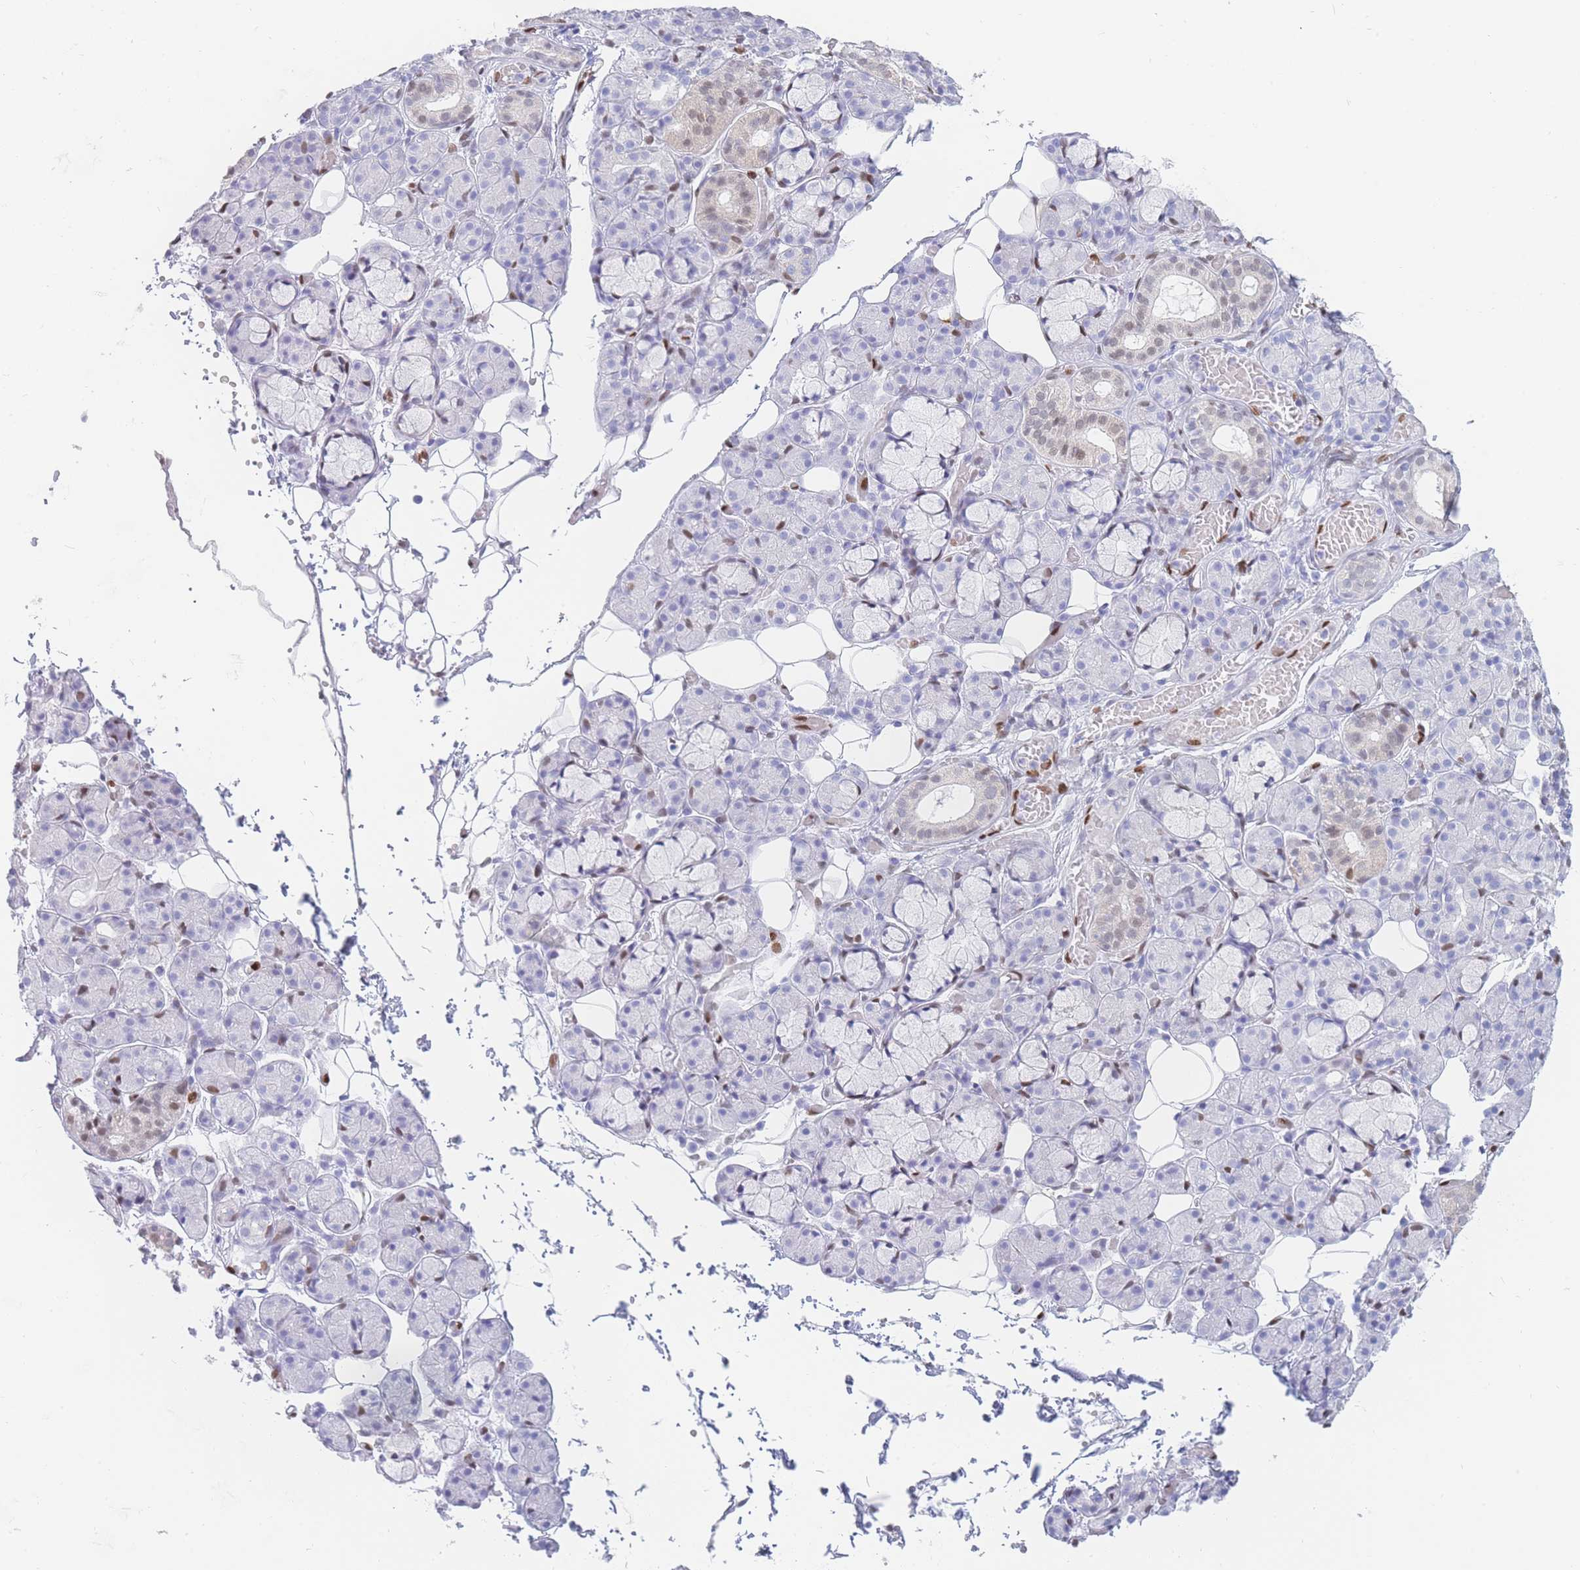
{"staining": {"intensity": "moderate", "quantity": "<25%", "location": "nuclear"}, "tissue": "salivary gland", "cell_type": "Glandular cells", "image_type": "normal", "snomed": [{"axis": "morphology", "description": "Normal tissue, NOS"}, {"axis": "topography", "description": "Salivary gland"}], "caption": "Immunohistochemistry of normal human salivary gland exhibits low levels of moderate nuclear expression in about <25% of glandular cells.", "gene": "PSMB5", "patient": {"sex": "male", "age": 63}}